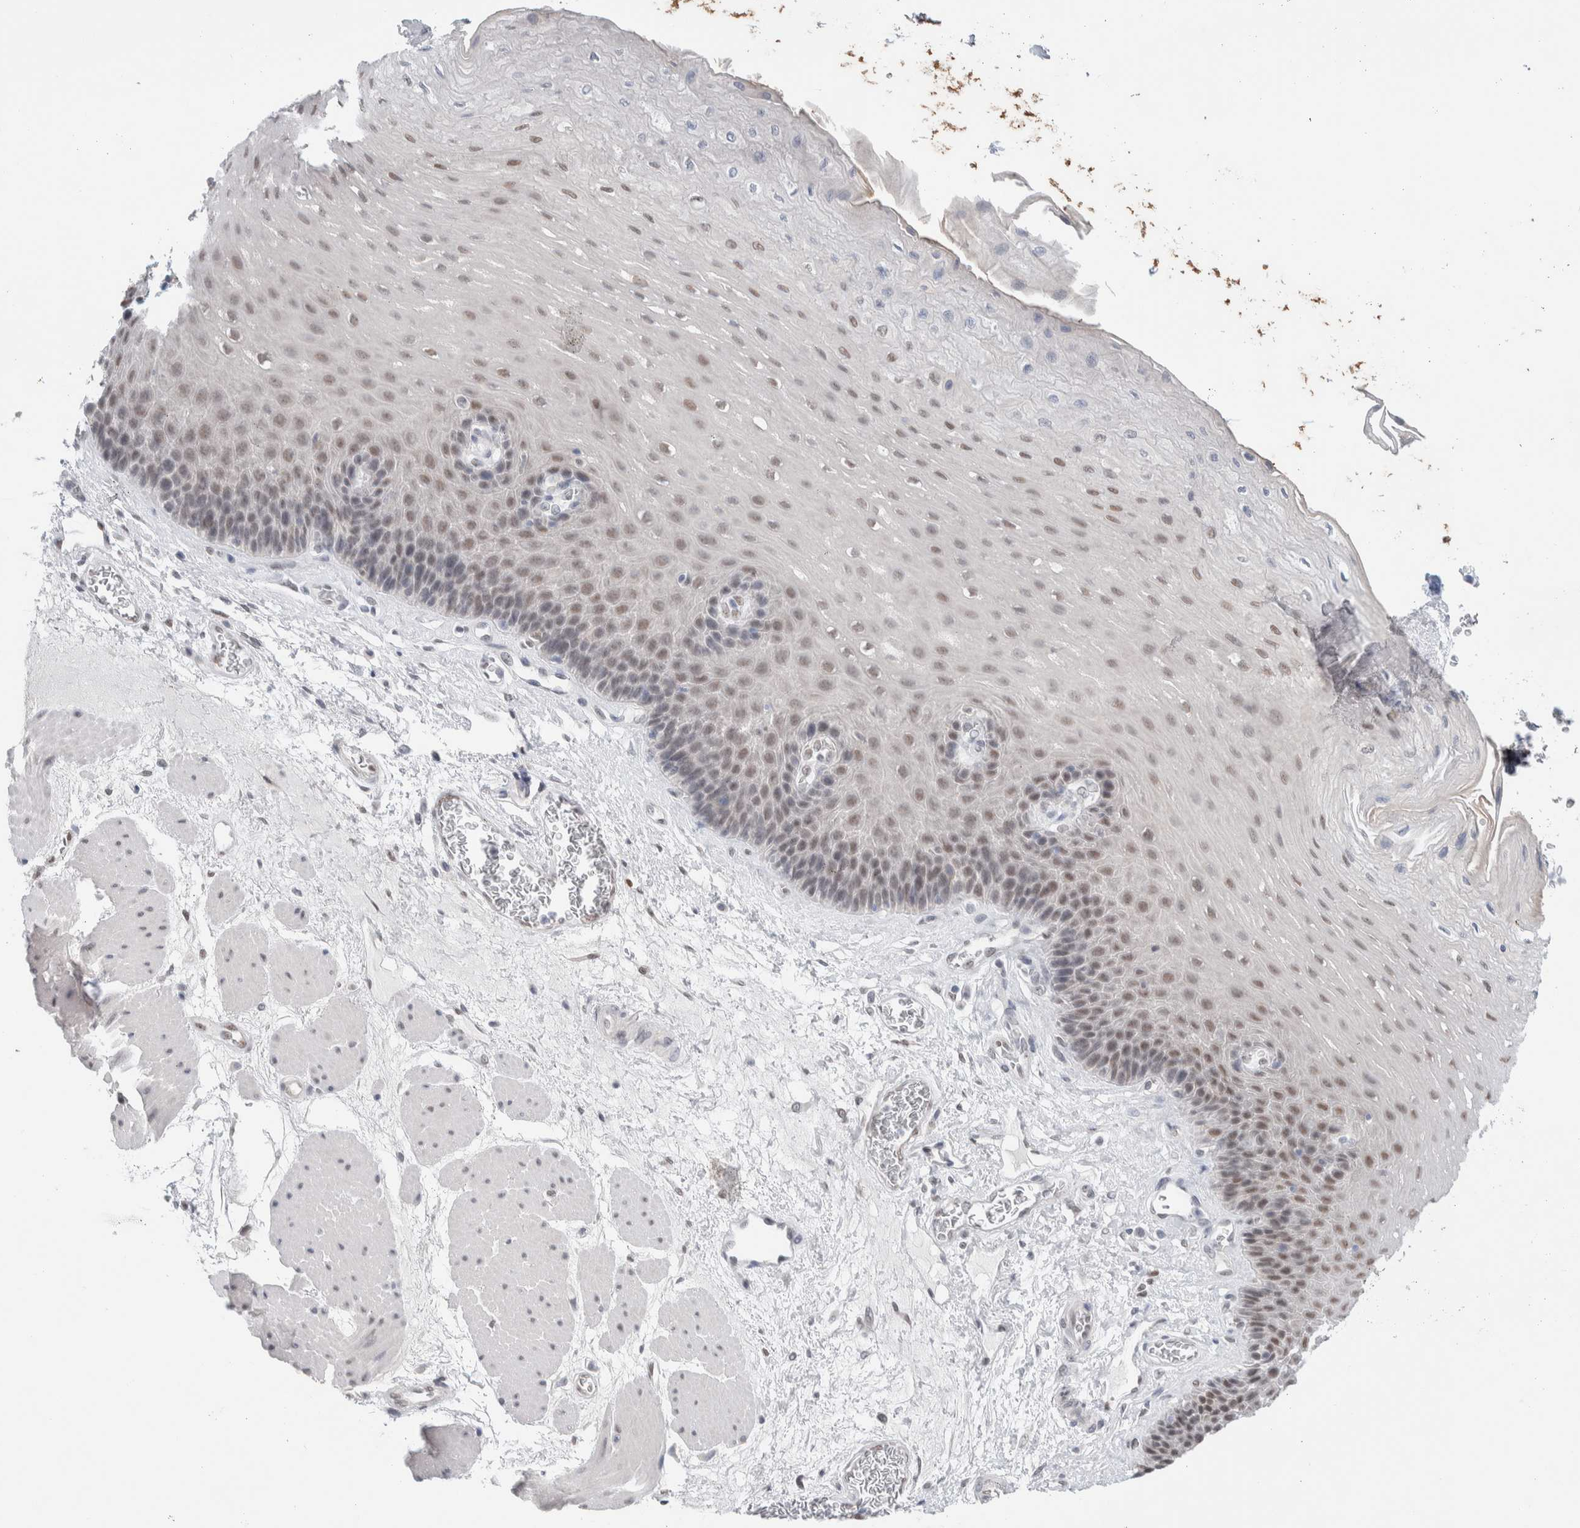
{"staining": {"intensity": "weak", "quantity": "25%-75%", "location": "nuclear"}, "tissue": "esophagus", "cell_type": "Squamous epithelial cells", "image_type": "normal", "snomed": [{"axis": "morphology", "description": "Normal tissue, NOS"}, {"axis": "topography", "description": "Esophagus"}], "caption": "Brown immunohistochemical staining in unremarkable human esophagus shows weak nuclear positivity in approximately 25%-75% of squamous epithelial cells.", "gene": "PRMT1", "patient": {"sex": "female", "age": 72}}